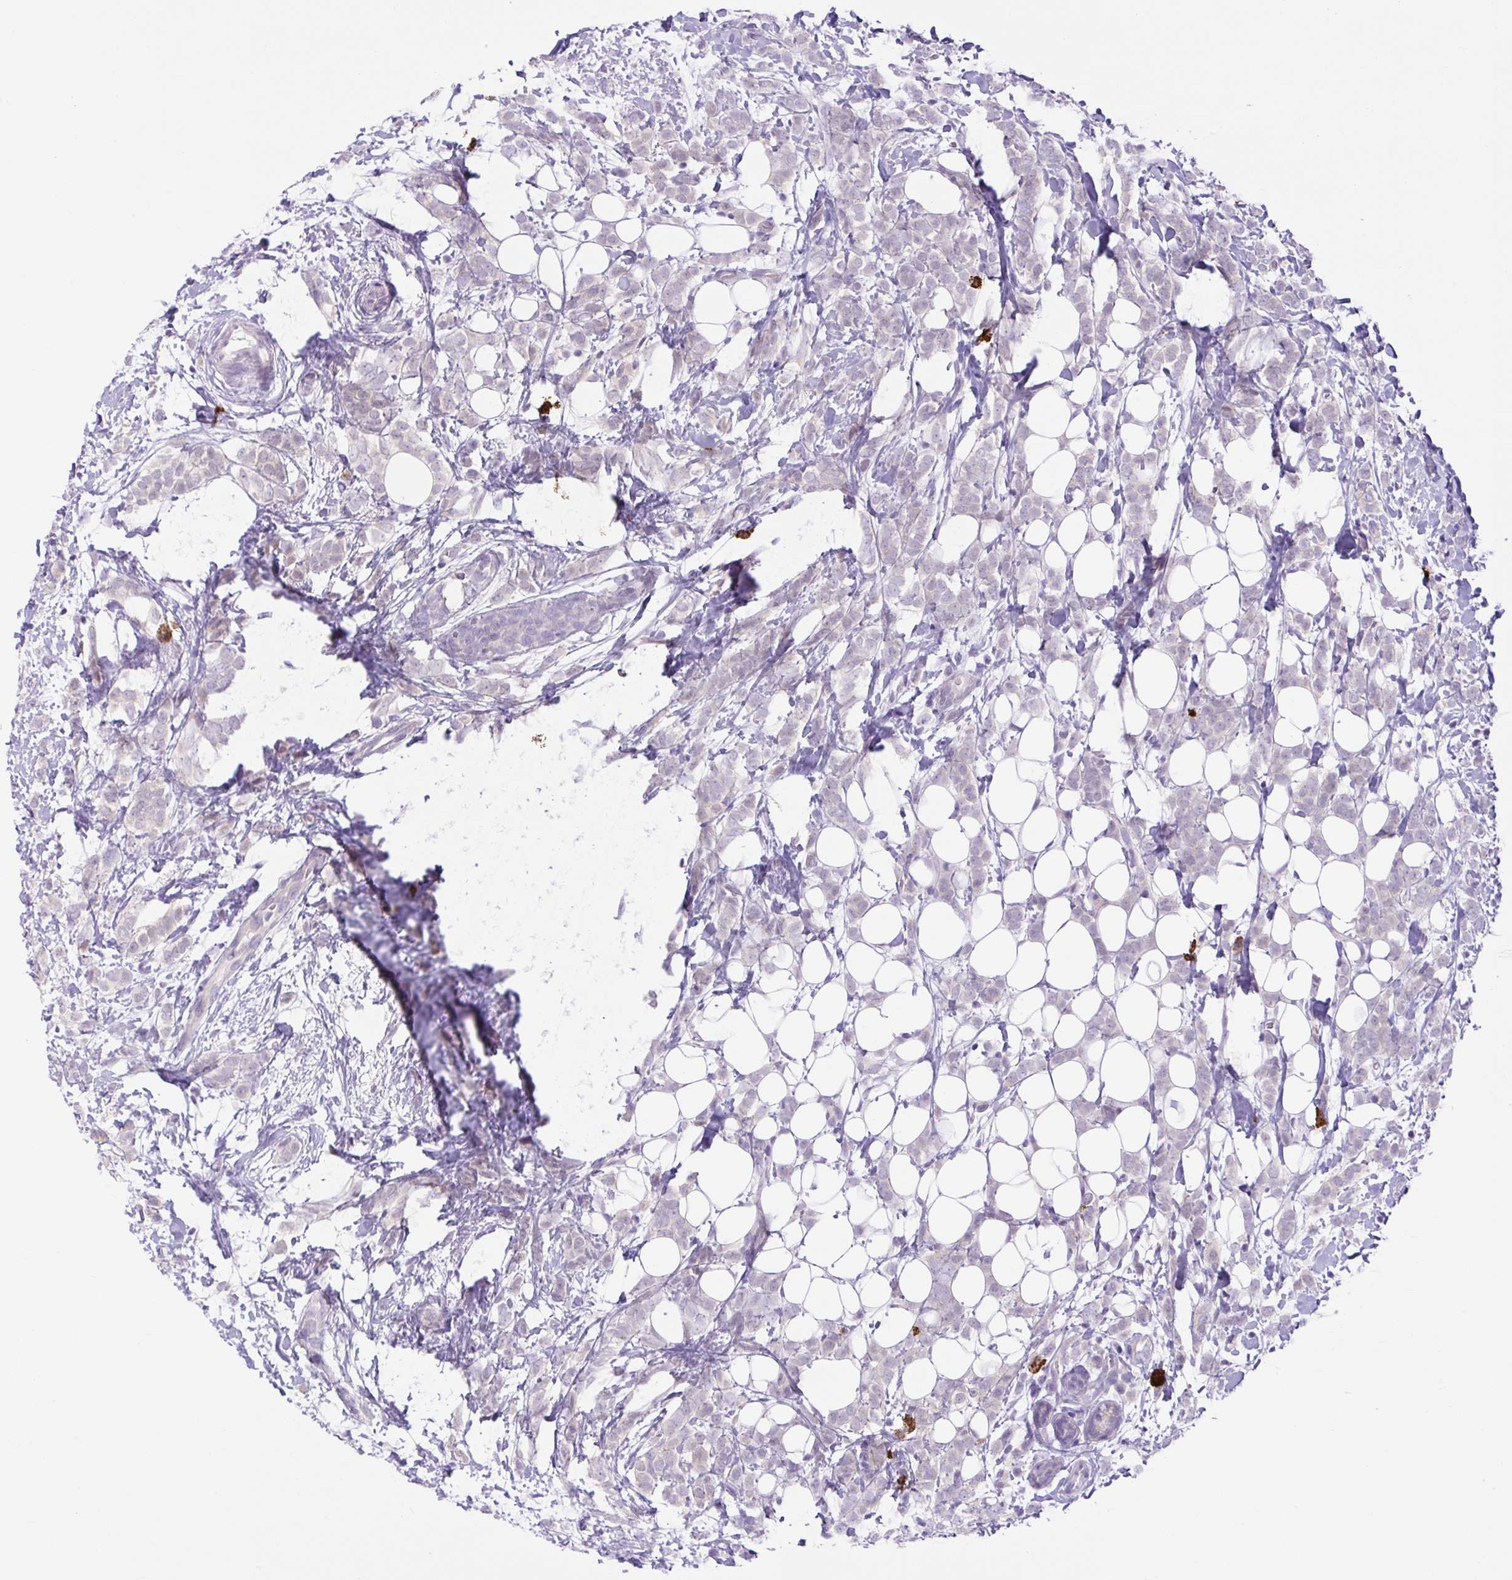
{"staining": {"intensity": "negative", "quantity": "none", "location": "none"}, "tissue": "breast cancer", "cell_type": "Tumor cells", "image_type": "cancer", "snomed": [{"axis": "morphology", "description": "Lobular carcinoma"}, {"axis": "topography", "description": "Breast"}], "caption": "There is no significant expression in tumor cells of lobular carcinoma (breast). Nuclei are stained in blue.", "gene": "FAM177B", "patient": {"sex": "female", "age": 49}}